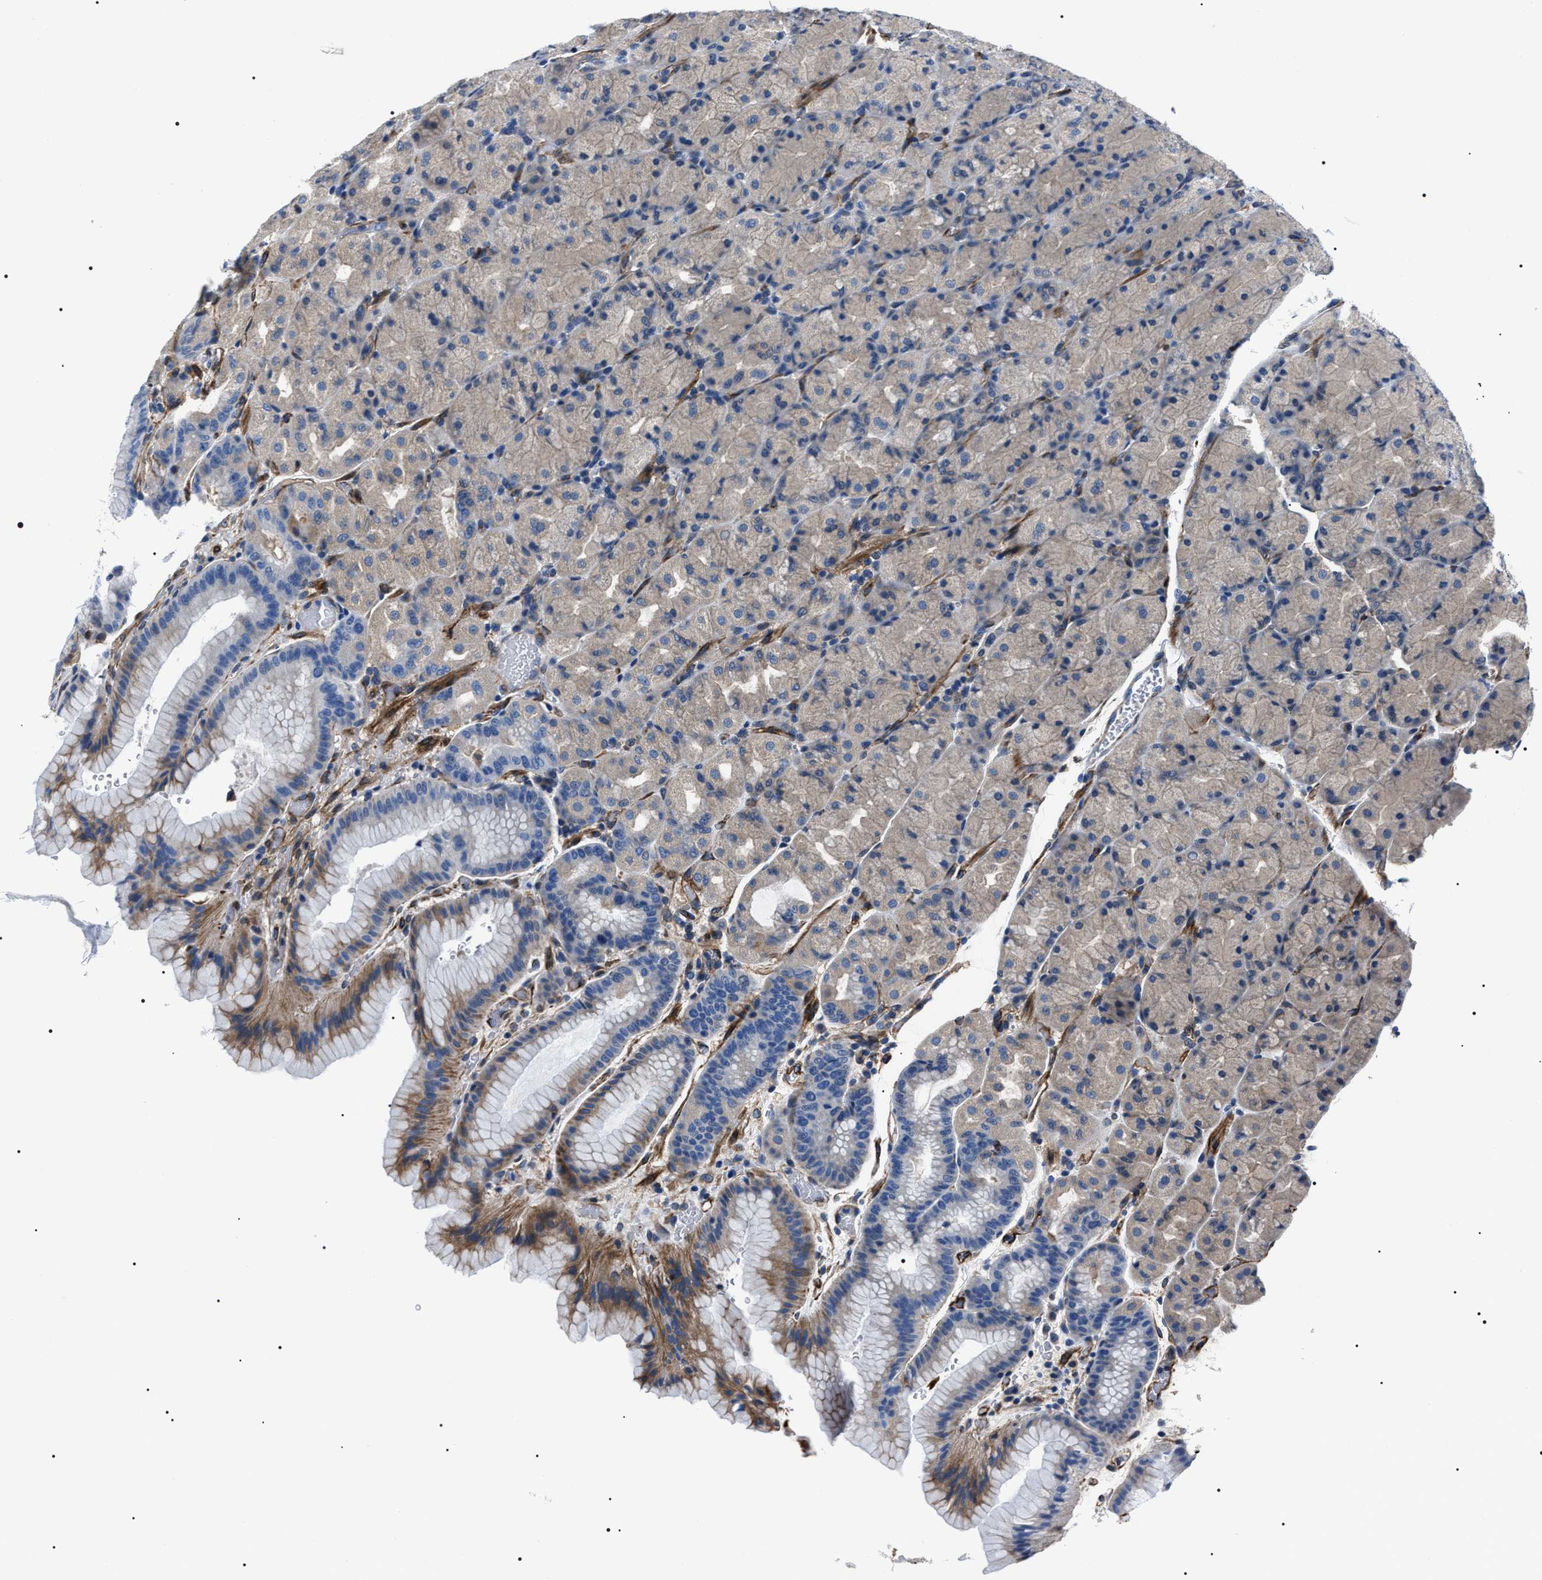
{"staining": {"intensity": "moderate", "quantity": "<25%", "location": "cytoplasmic/membranous"}, "tissue": "stomach", "cell_type": "Glandular cells", "image_type": "normal", "snomed": [{"axis": "morphology", "description": "Normal tissue, NOS"}, {"axis": "morphology", "description": "Carcinoid, malignant, NOS"}, {"axis": "topography", "description": "Stomach, upper"}], "caption": "The immunohistochemical stain labels moderate cytoplasmic/membranous positivity in glandular cells of normal stomach.", "gene": "BAG2", "patient": {"sex": "male", "age": 39}}